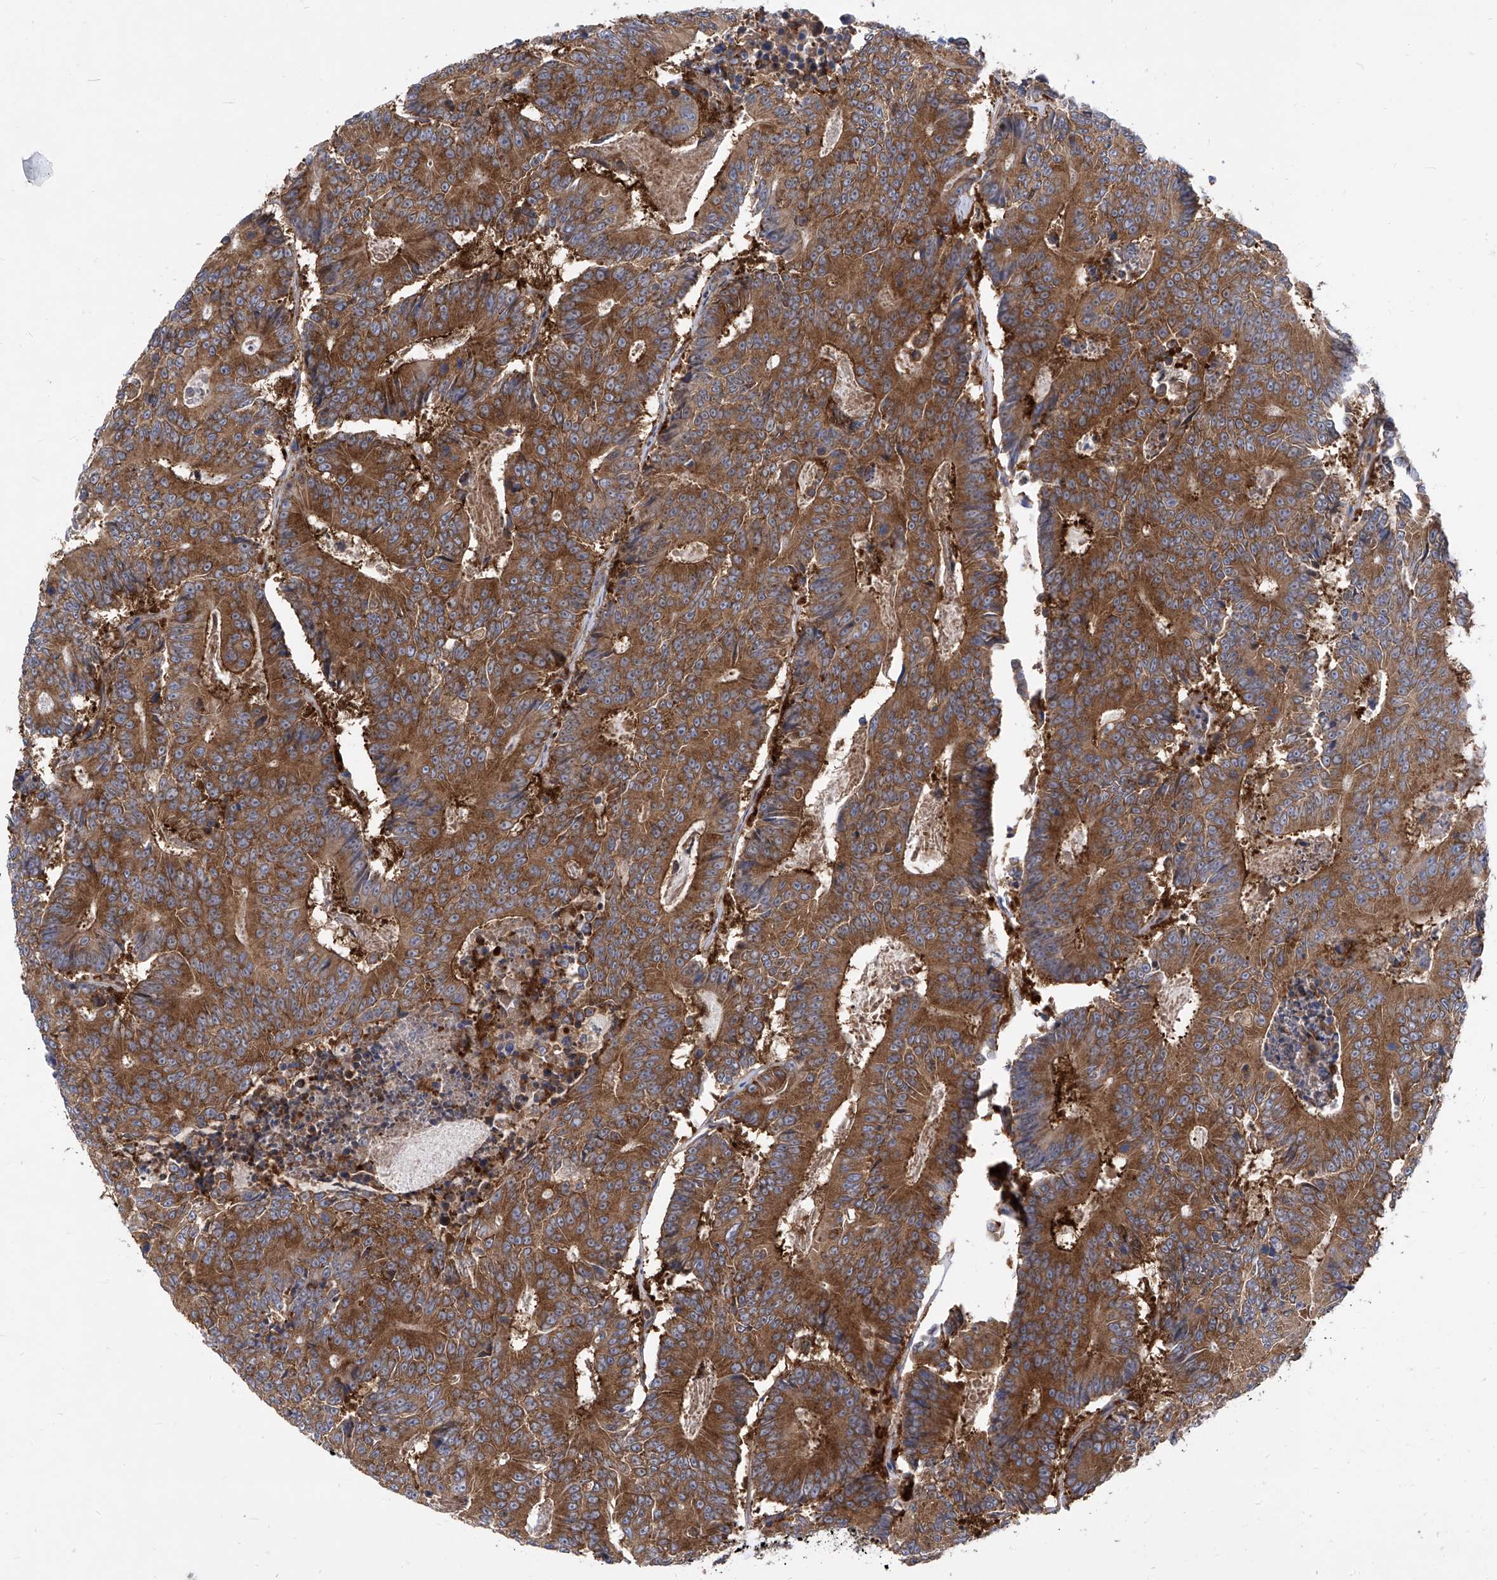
{"staining": {"intensity": "strong", "quantity": ">75%", "location": "cytoplasmic/membranous"}, "tissue": "colorectal cancer", "cell_type": "Tumor cells", "image_type": "cancer", "snomed": [{"axis": "morphology", "description": "Adenocarcinoma, NOS"}, {"axis": "topography", "description": "Colon"}], "caption": "Immunohistochemistry (IHC) of human colorectal cancer shows high levels of strong cytoplasmic/membranous staining in about >75% of tumor cells. (Stains: DAB (3,3'-diaminobenzidine) in brown, nuclei in blue, Microscopy: brightfield microscopy at high magnification).", "gene": "EIF3M", "patient": {"sex": "male", "age": 83}}